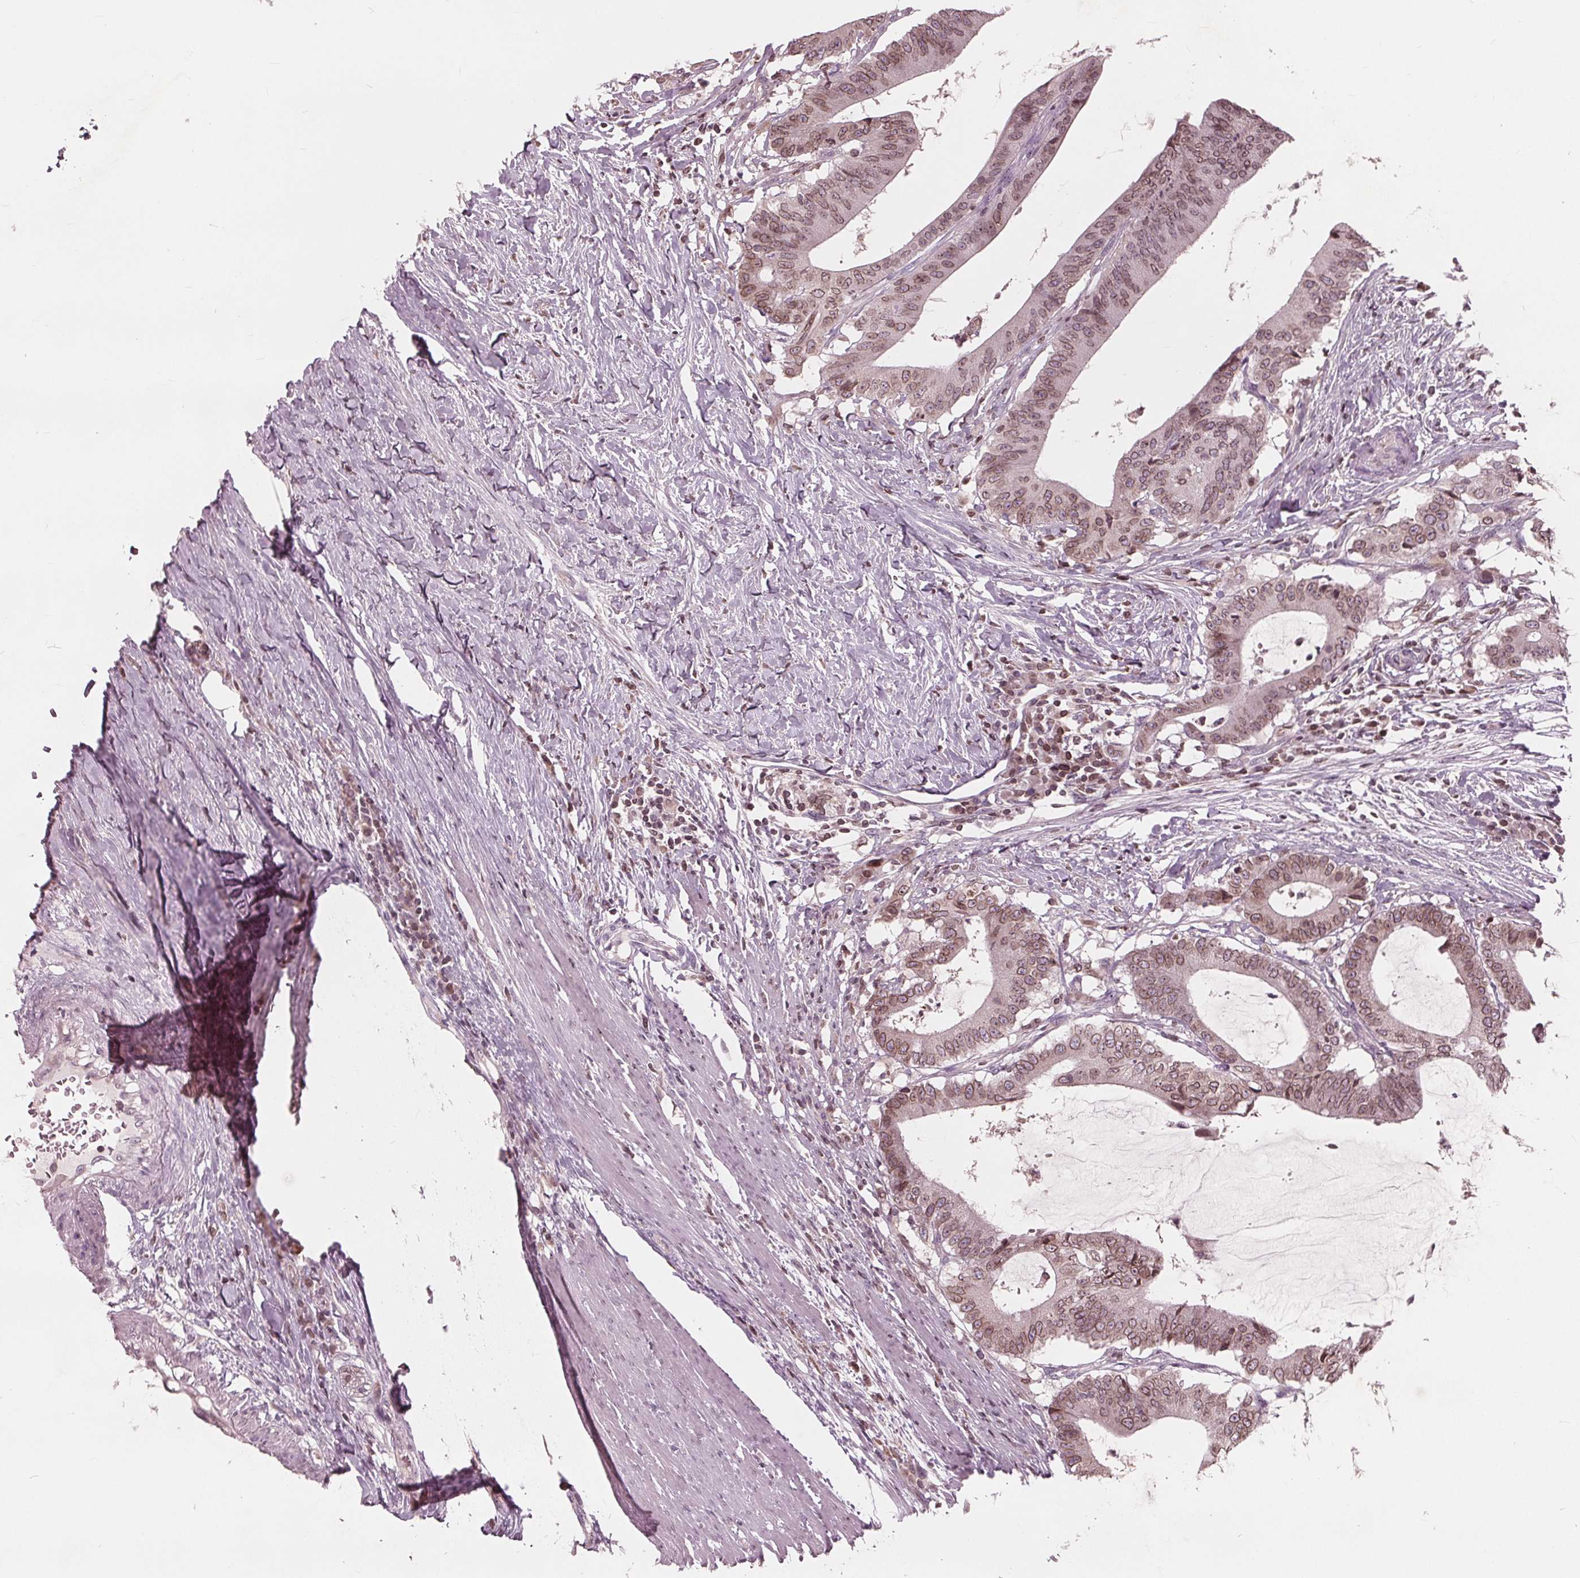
{"staining": {"intensity": "moderate", "quantity": ">75%", "location": "cytoplasmic/membranous,nuclear"}, "tissue": "colorectal cancer", "cell_type": "Tumor cells", "image_type": "cancer", "snomed": [{"axis": "morphology", "description": "Adenocarcinoma, NOS"}, {"axis": "topography", "description": "Colon"}], "caption": "This is a photomicrograph of IHC staining of colorectal cancer (adenocarcinoma), which shows moderate expression in the cytoplasmic/membranous and nuclear of tumor cells.", "gene": "NUP210", "patient": {"sex": "female", "age": 43}}